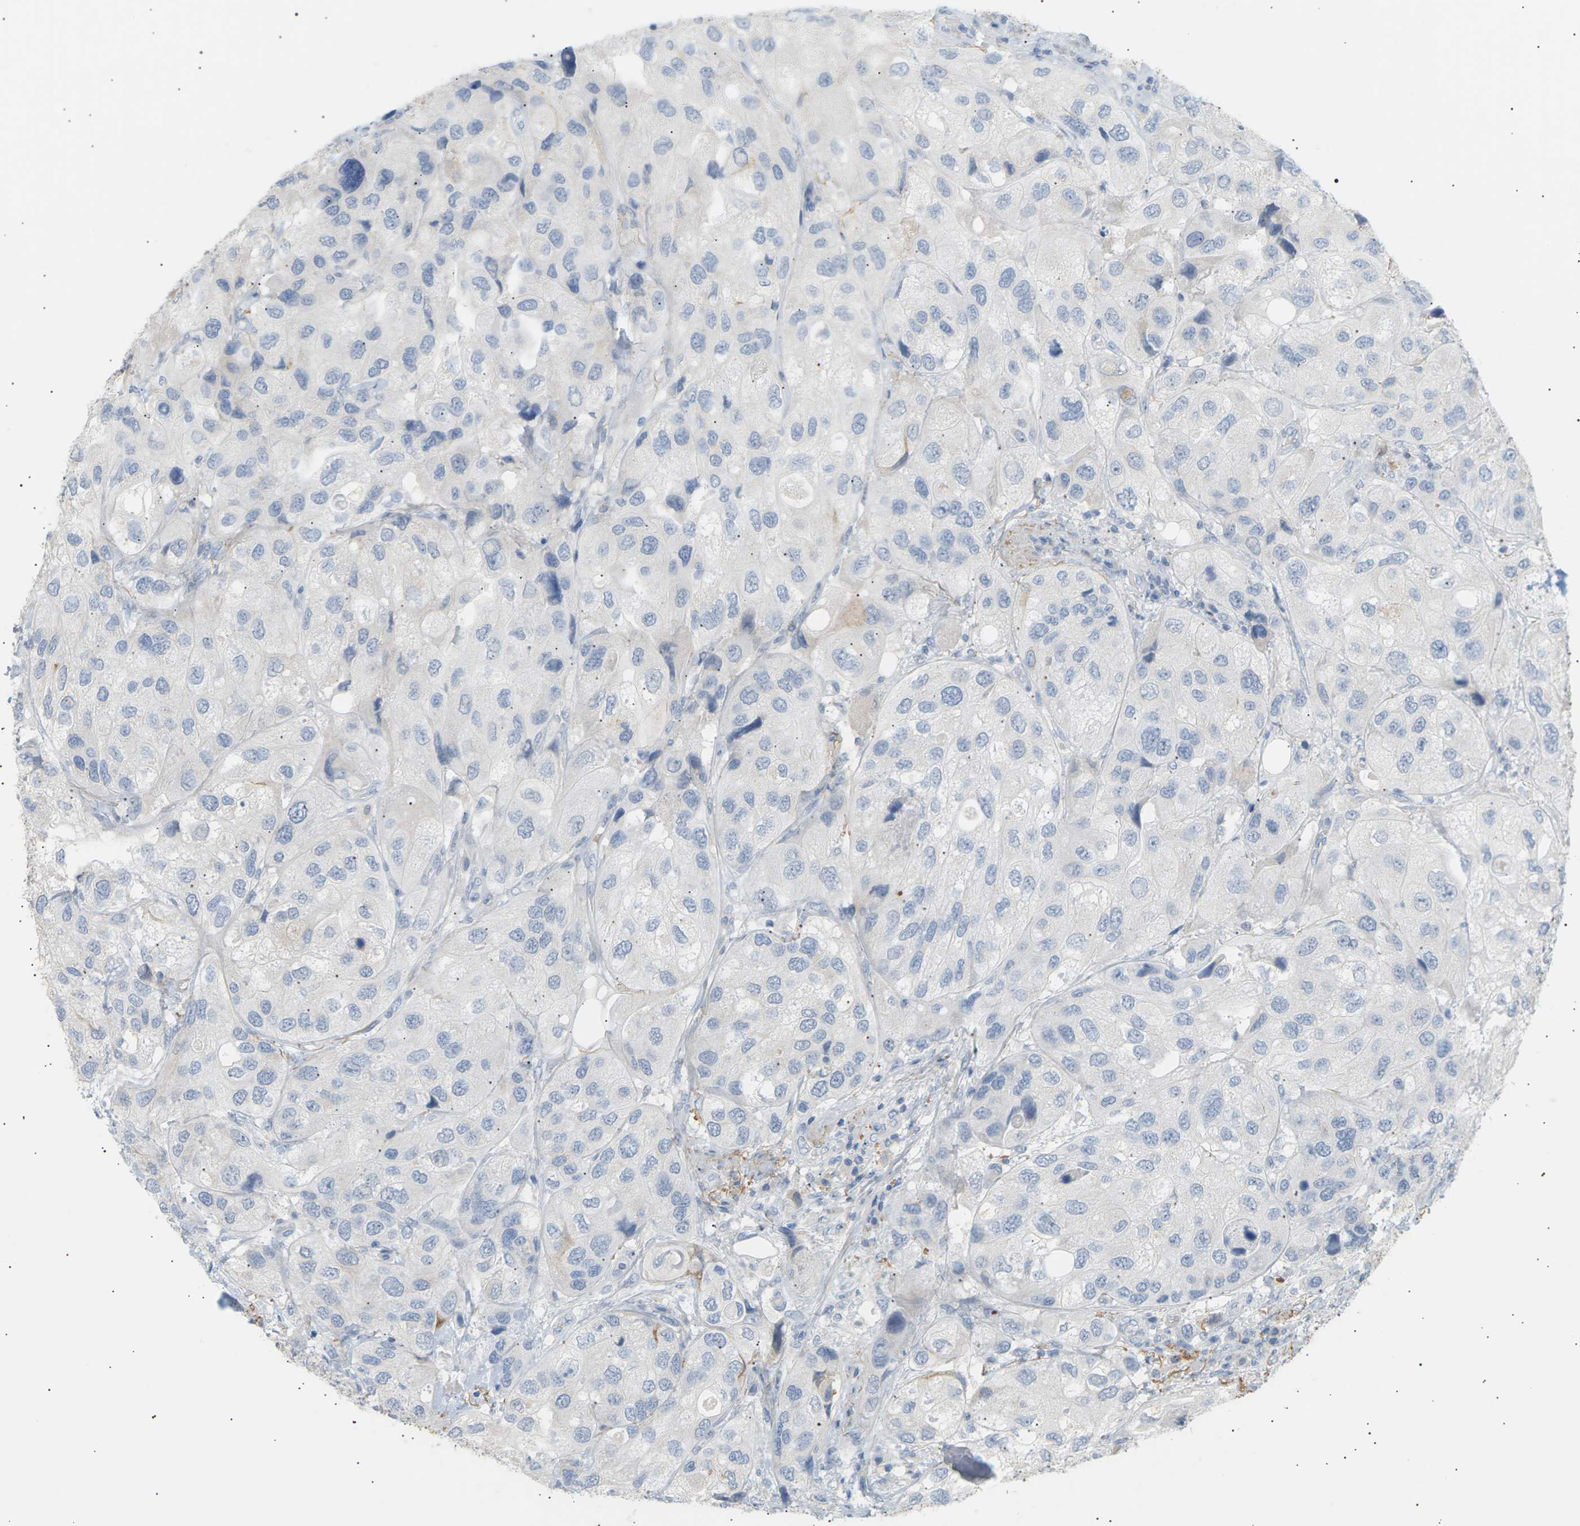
{"staining": {"intensity": "negative", "quantity": "none", "location": "none"}, "tissue": "urothelial cancer", "cell_type": "Tumor cells", "image_type": "cancer", "snomed": [{"axis": "morphology", "description": "Urothelial carcinoma, High grade"}, {"axis": "topography", "description": "Urinary bladder"}], "caption": "This is an IHC histopathology image of human high-grade urothelial carcinoma. There is no staining in tumor cells.", "gene": "CLU", "patient": {"sex": "female", "age": 64}}